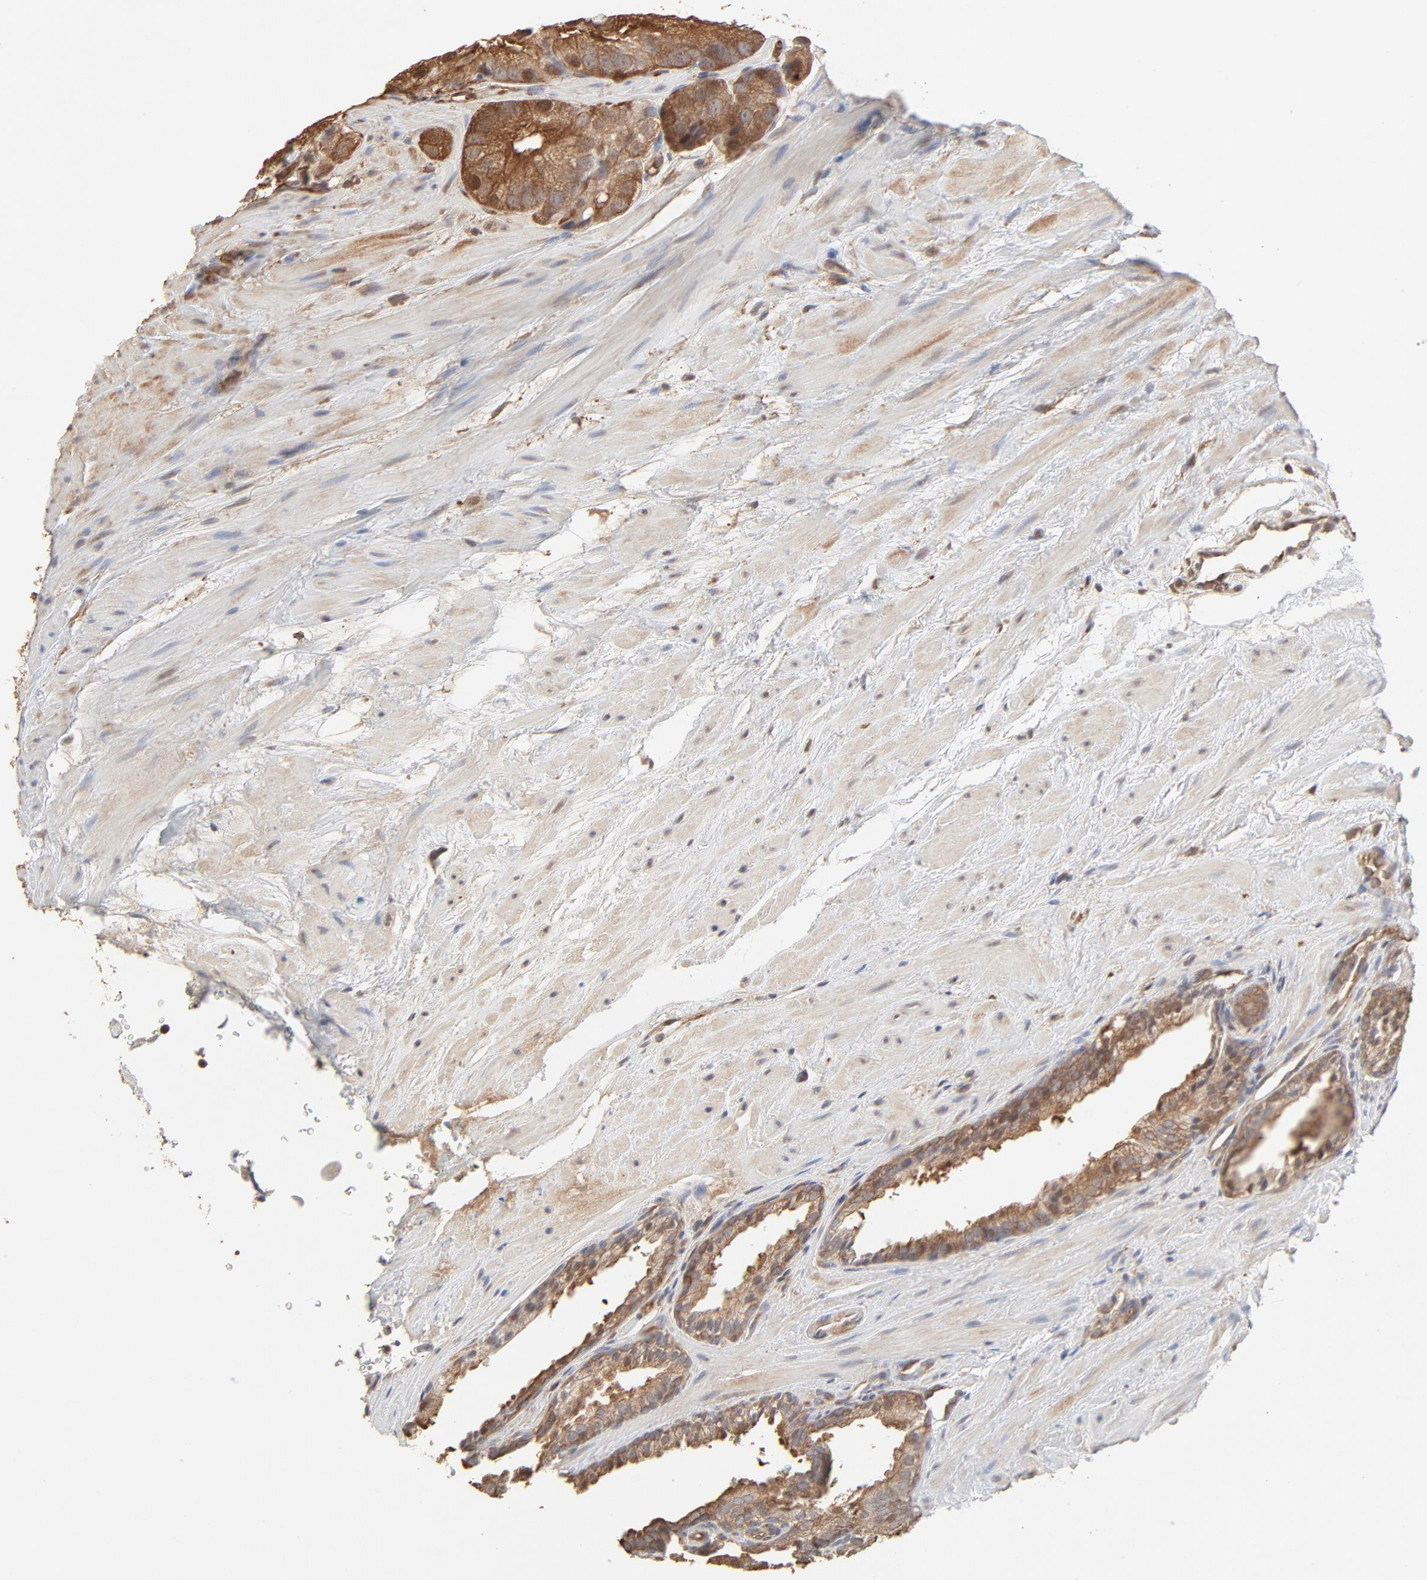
{"staining": {"intensity": "moderate", "quantity": ">75%", "location": "cytoplasmic/membranous"}, "tissue": "prostate cancer", "cell_type": "Tumor cells", "image_type": "cancer", "snomed": [{"axis": "morphology", "description": "Adenocarcinoma, Low grade"}, {"axis": "topography", "description": "Prostate"}], "caption": "Brown immunohistochemical staining in human prostate cancer (adenocarcinoma (low-grade)) reveals moderate cytoplasmic/membranous positivity in approximately >75% of tumor cells. (DAB (3,3'-diaminobenzidine) IHC, brown staining for protein, blue staining for nuclei).", "gene": "PPP2CA", "patient": {"sex": "male", "age": 69}}